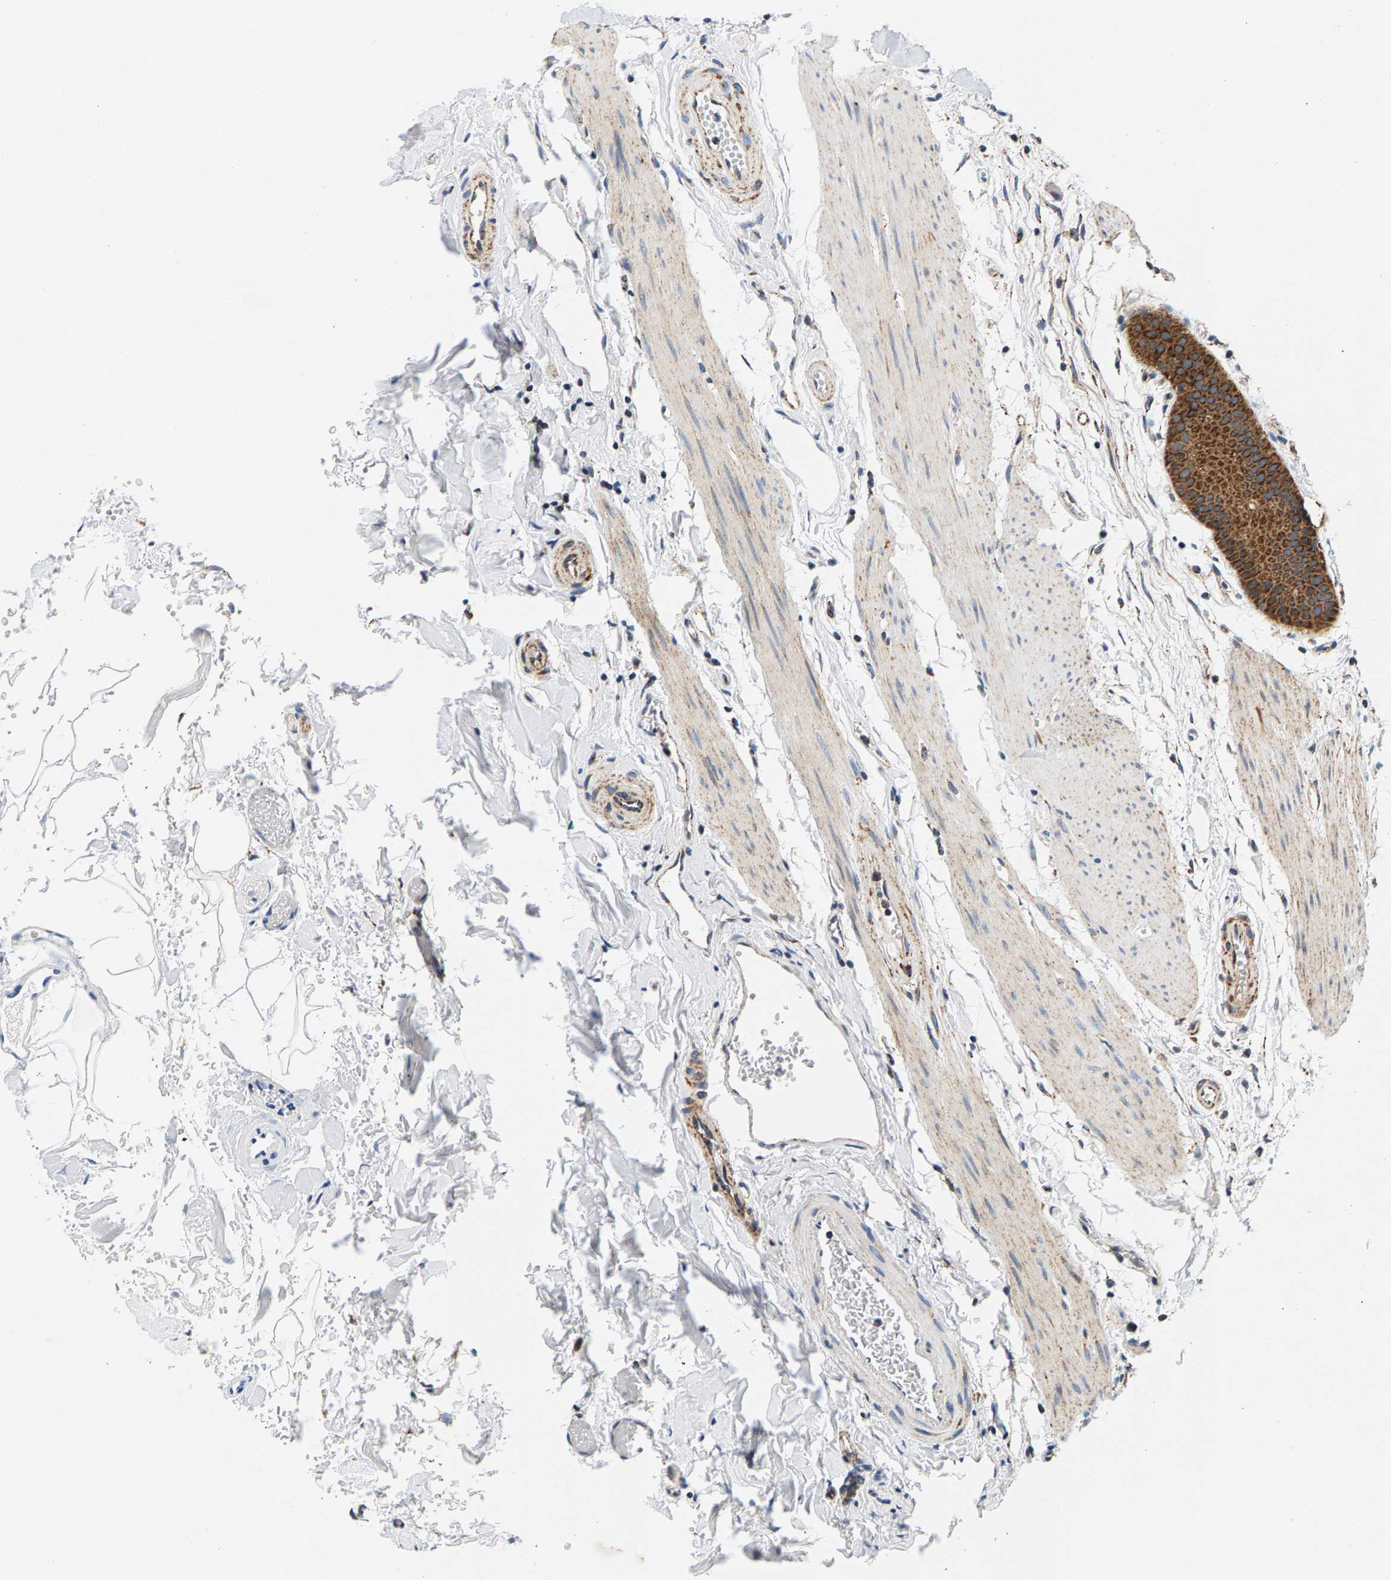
{"staining": {"intensity": "strong", "quantity": ">75%", "location": "cytoplasmic/membranous"}, "tissue": "gallbladder", "cell_type": "Glandular cells", "image_type": "normal", "snomed": [{"axis": "morphology", "description": "Normal tissue, NOS"}, {"axis": "topography", "description": "Gallbladder"}], "caption": "Normal gallbladder shows strong cytoplasmic/membranous positivity in about >75% of glandular cells.", "gene": "PDE1A", "patient": {"sex": "female", "age": 64}}